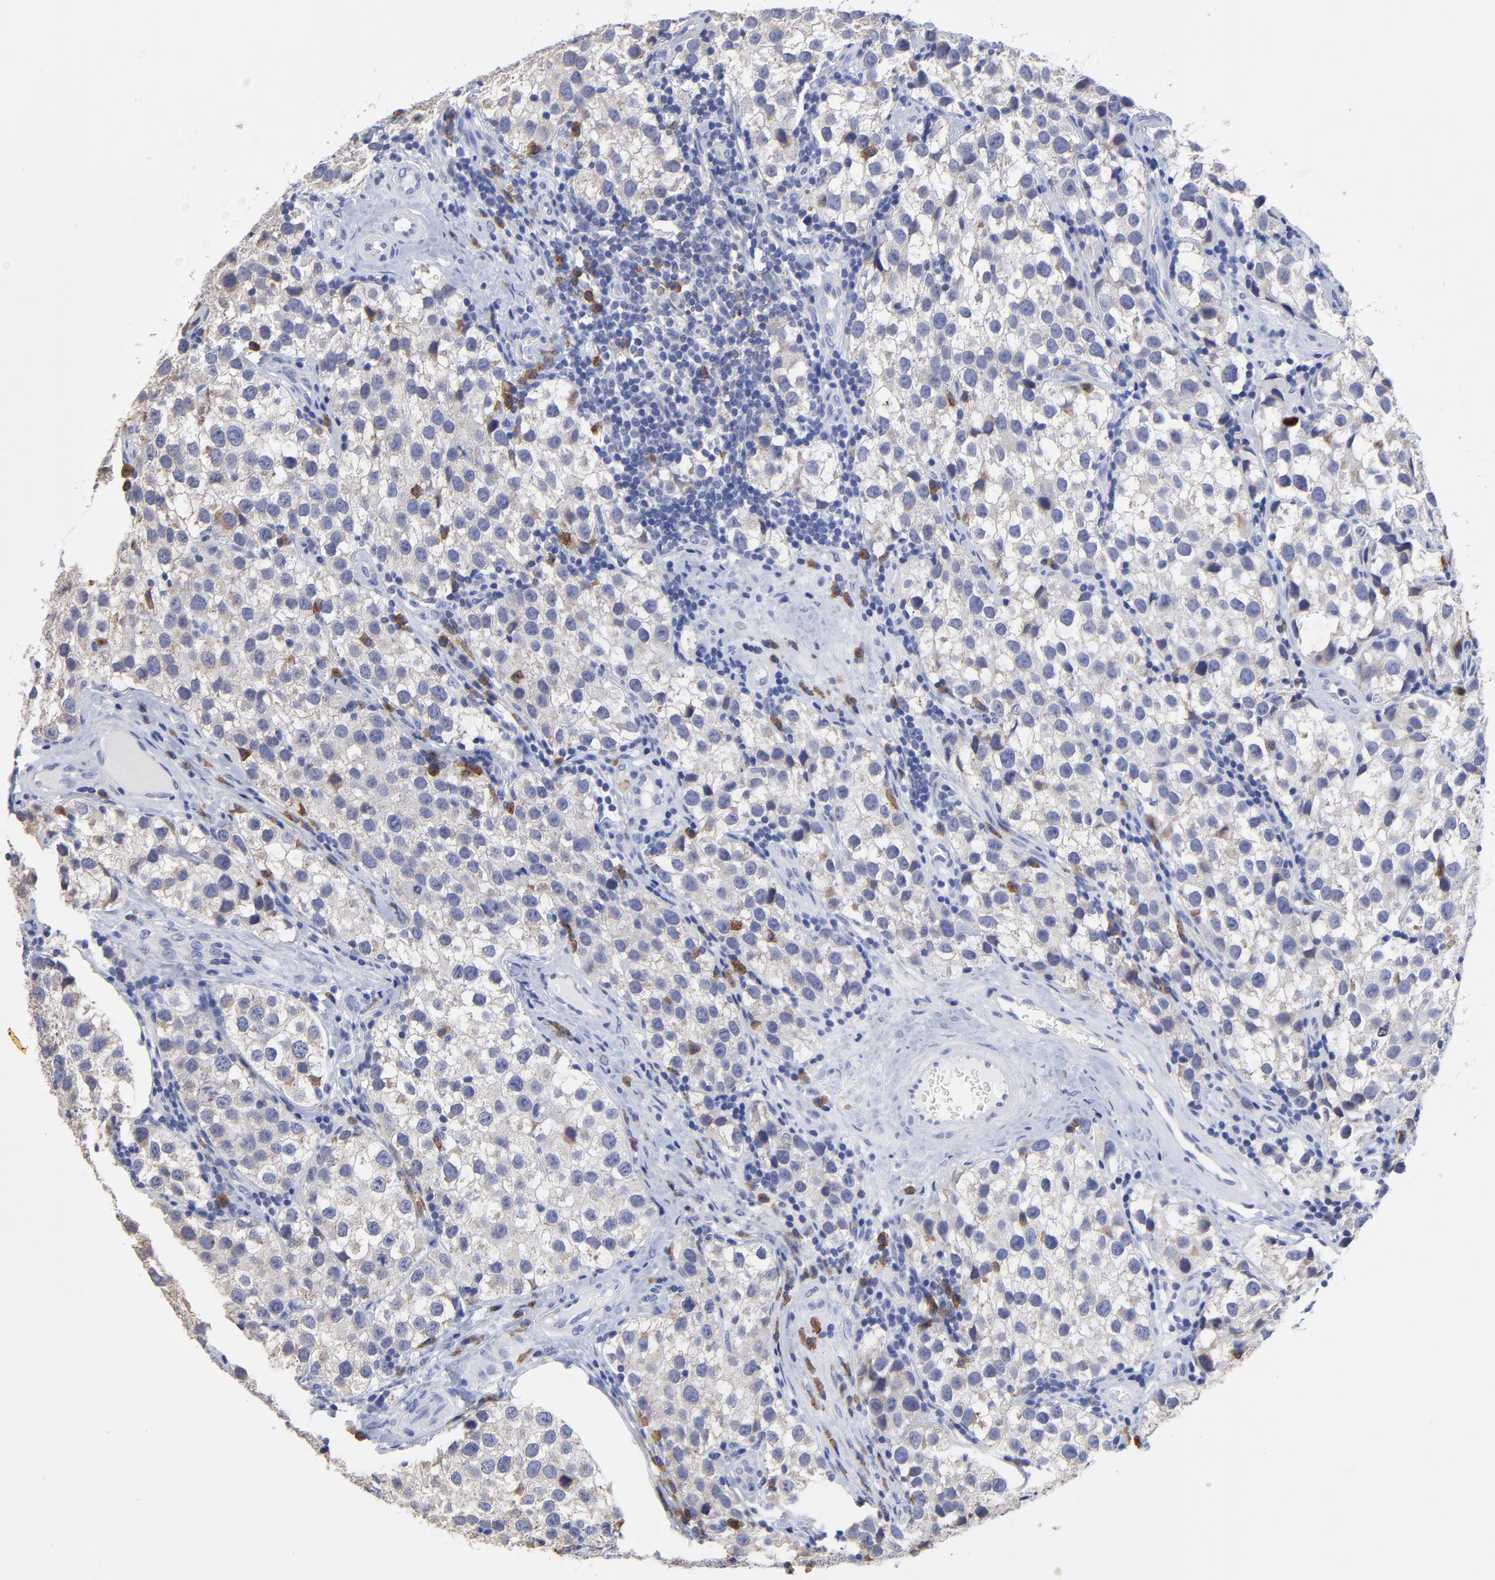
{"staining": {"intensity": "negative", "quantity": "none", "location": "none"}, "tissue": "testis cancer", "cell_type": "Tumor cells", "image_type": "cancer", "snomed": [{"axis": "morphology", "description": "Seminoma, NOS"}, {"axis": "topography", "description": "Testis"}], "caption": "A micrograph of testis cancer (seminoma) stained for a protein shows no brown staining in tumor cells. Nuclei are stained in blue.", "gene": "LAX1", "patient": {"sex": "male", "age": 39}}